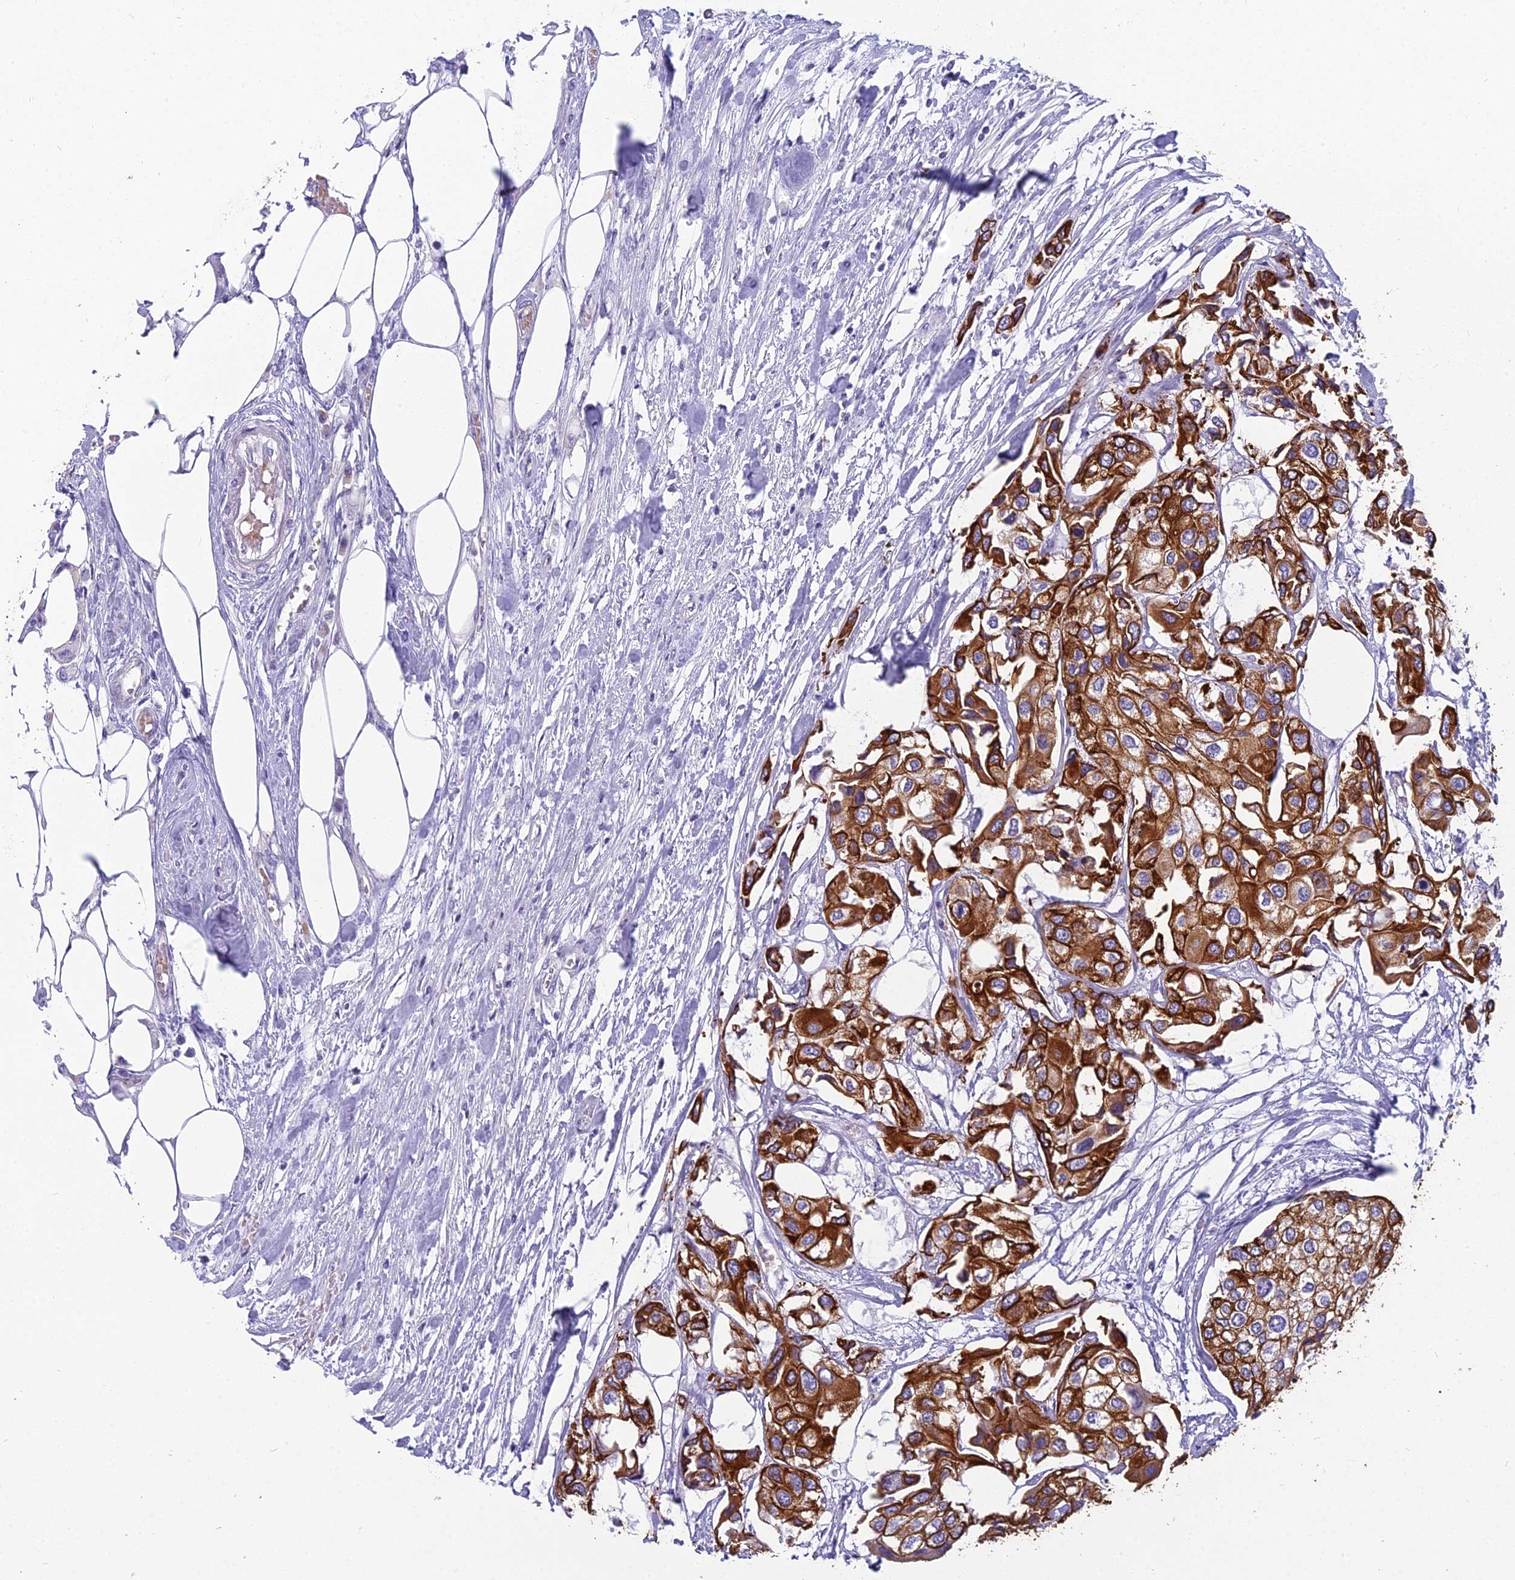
{"staining": {"intensity": "strong", "quantity": ">75%", "location": "cytoplasmic/membranous"}, "tissue": "urothelial cancer", "cell_type": "Tumor cells", "image_type": "cancer", "snomed": [{"axis": "morphology", "description": "Urothelial carcinoma, High grade"}, {"axis": "topography", "description": "Urinary bladder"}], "caption": "Protein analysis of urothelial cancer tissue exhibits strong cytoplasmic/membranous staining in about >75% of tumor cells. The protein is shown in brown color, while the nuclei are stained blue.", "gene": "RBM41", "patient": {"sex": "male", "age": 64}}